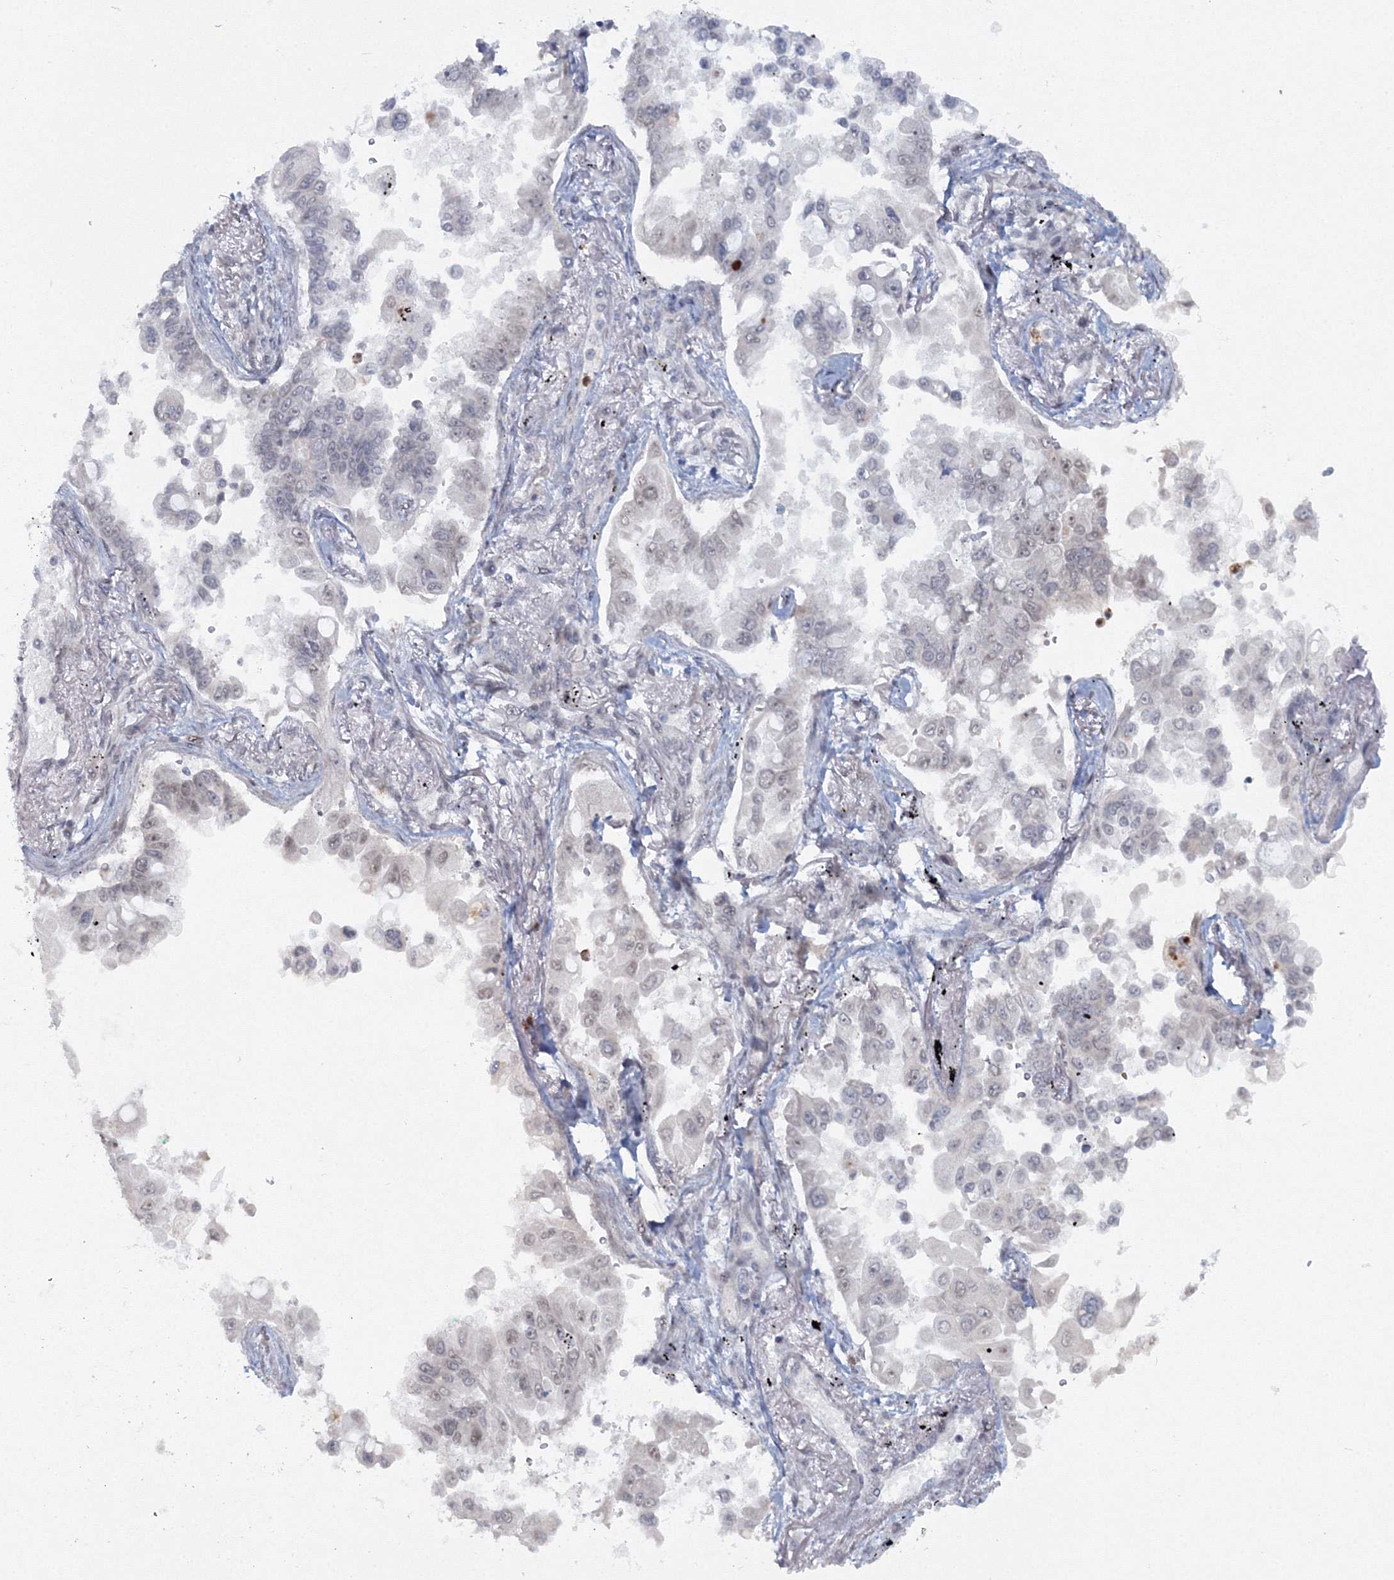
{"staining": {"intensity": "negative", "quantity": "none", "location": "none"}, "tissue": "lung cancer", "cell_type": "Tumor cells", "image_type": "cancer", "snomed": [{"axis": "morphology", "description": "Adenocarcinoma, NOS"}, {"axis": "topography", "description": "Lung"}], "caption": "DAB (3,3'-diaminobenzidine) immunohistochemical staining of human lung adenocarcinoma reveals no significant positivity in tumor cells.", "gene": "C3orf33", "patient": {"sex": "female", "age": 67}}